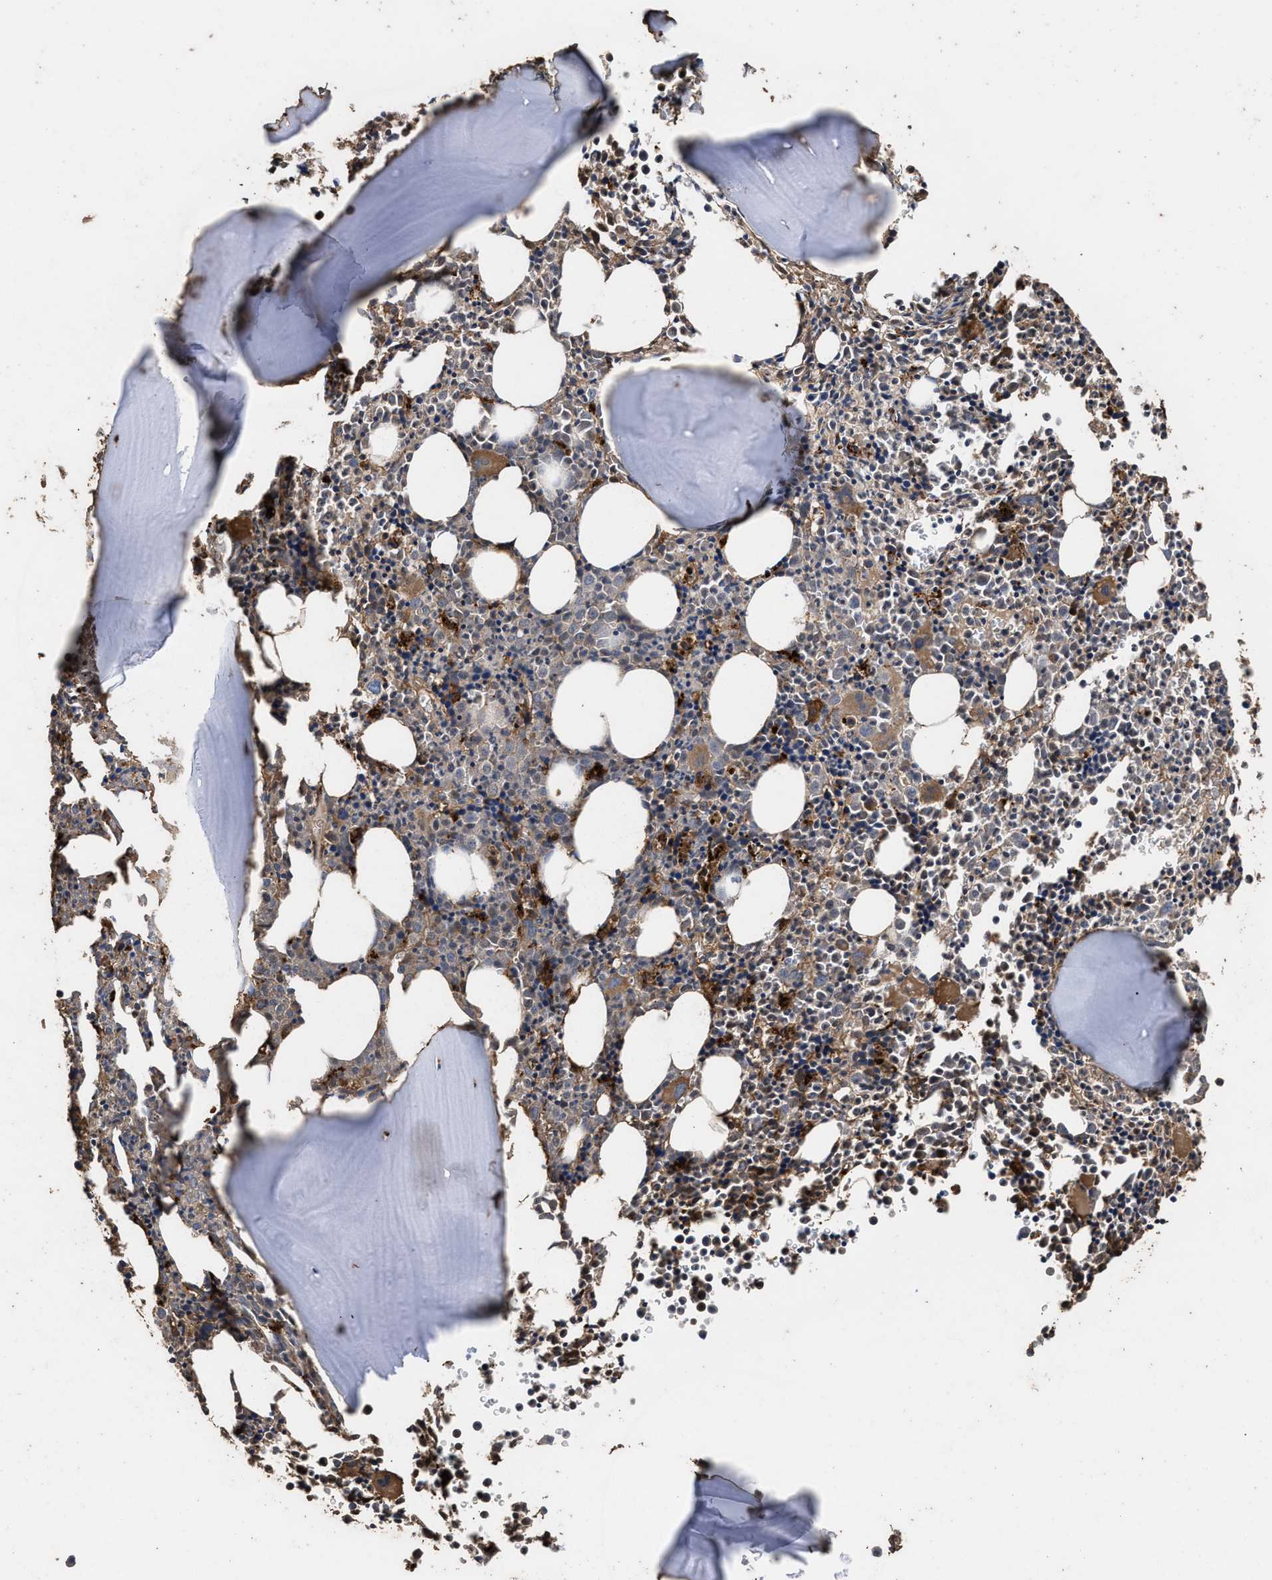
{"staining": {"intensity": "moderate", "quantity": "25%-75%", "location": "cytoplasmic/membranous"}, "tissue": "bone marrow", "cell_type": "Hematopoietic cells", "image_type": "normal", "snomed": [{"axis": "morphology", "description": "Normal tissue, NOS"}, {"axis": "morphology", "description": "Inflammation, NOS"}, {"axis": "topography", "description": "Bone marrow"}], "caption": "Hematopoietic cells exhibit medium levels of moderate cytoplasmic/membranous expression in approximately 25%-75% of cells in unremarkable human bone marrow. (IHC, brightfield microscopy, high magnification).", "gene": "ENSG00000286112", "patient": {"sex": "male", "age": 31}}